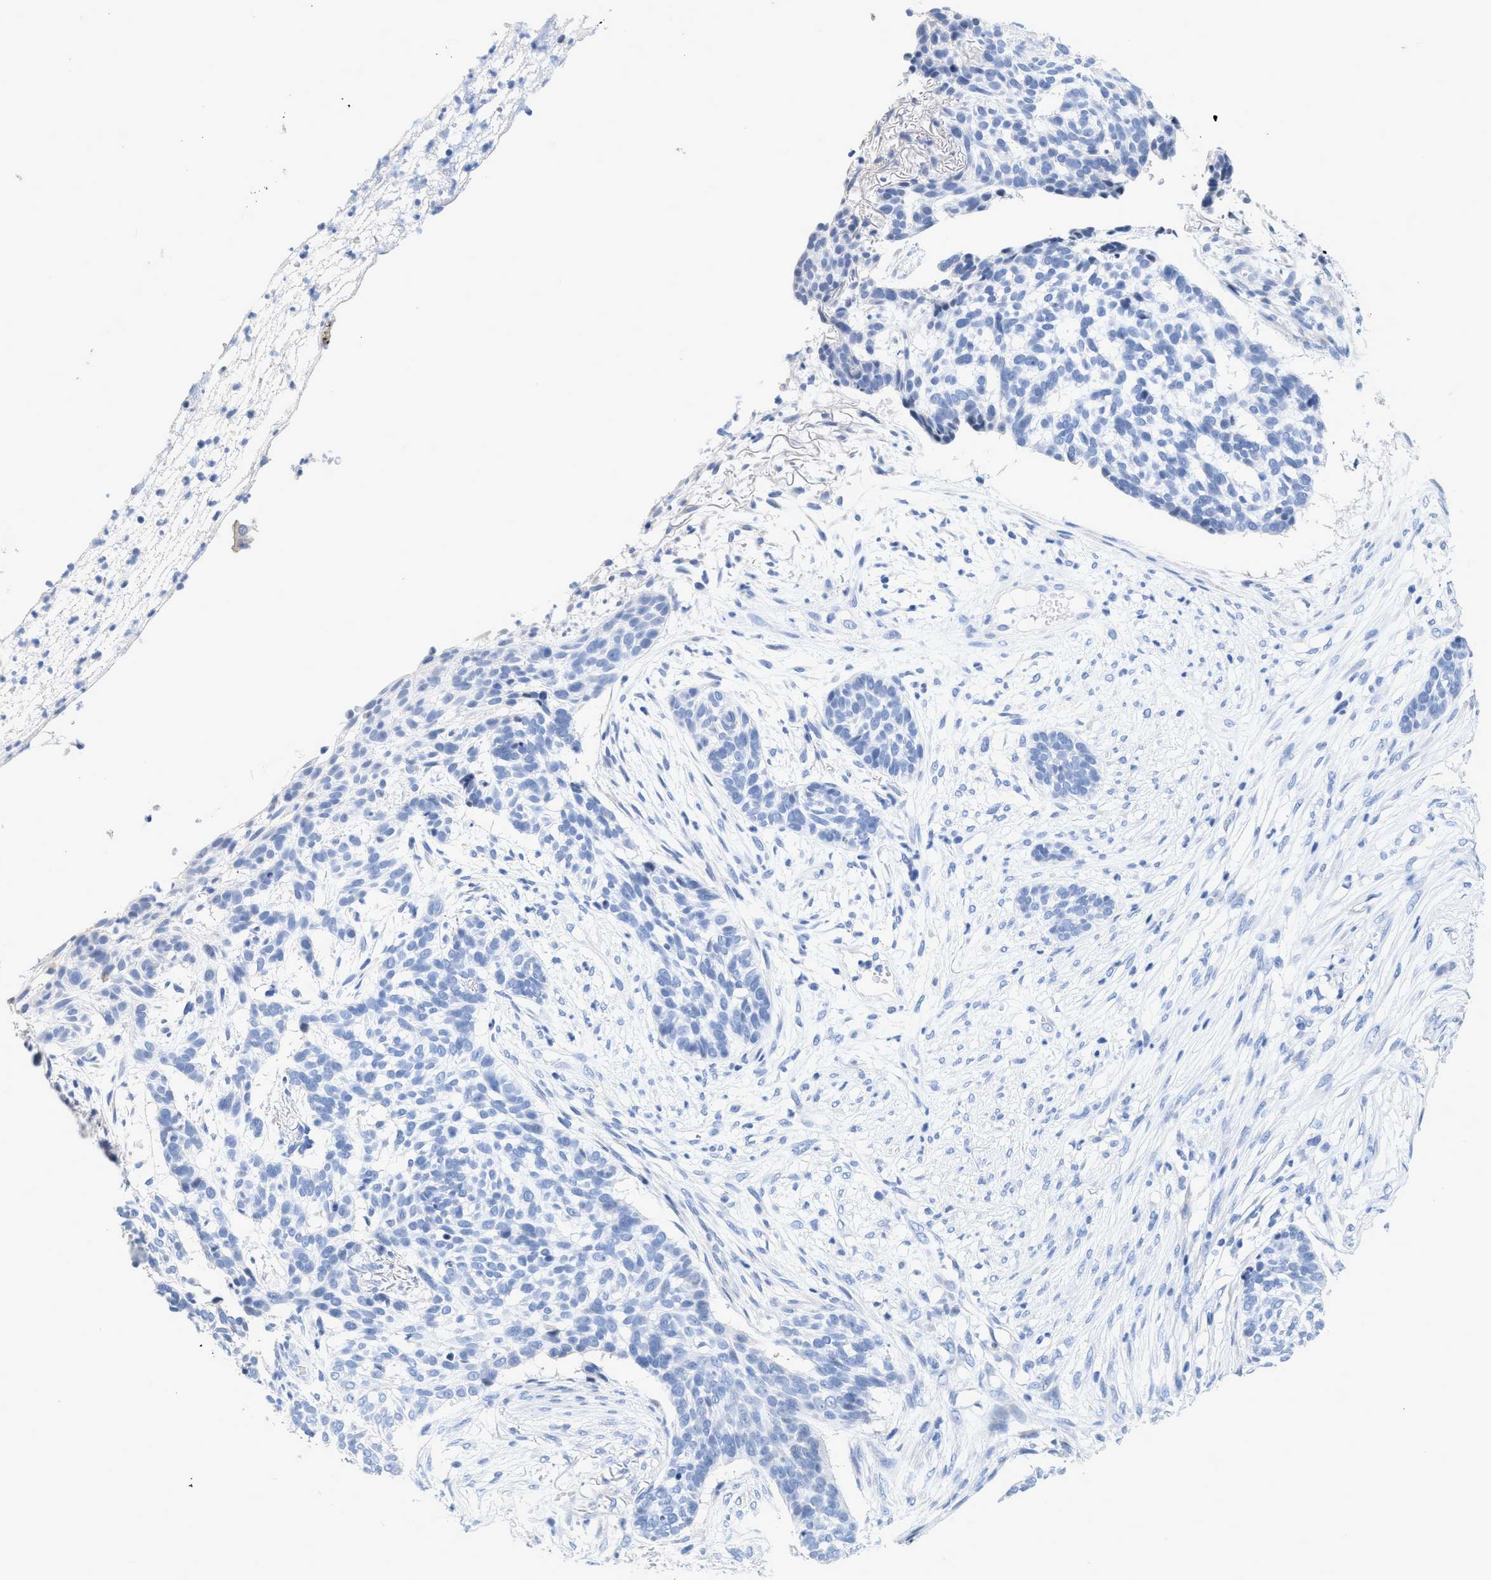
{"staining": {"intensity": "negative", "quantity": "none", "location": "none"}, "tissue": "skin cancer", "cell_type": "Tumor cells", "image_type": "cancer", "snomed": [{"axis": "morphology", "description": "Basal cell carcinoma"}, {"axis": "topography", "description": "Skin"}], "caption": "This is an IHC image of human basal cell carcinoma (skin). There is no staining in tumor cells.", "gene": "CRYM", "patient": {"sex": "male", "age": 85}}